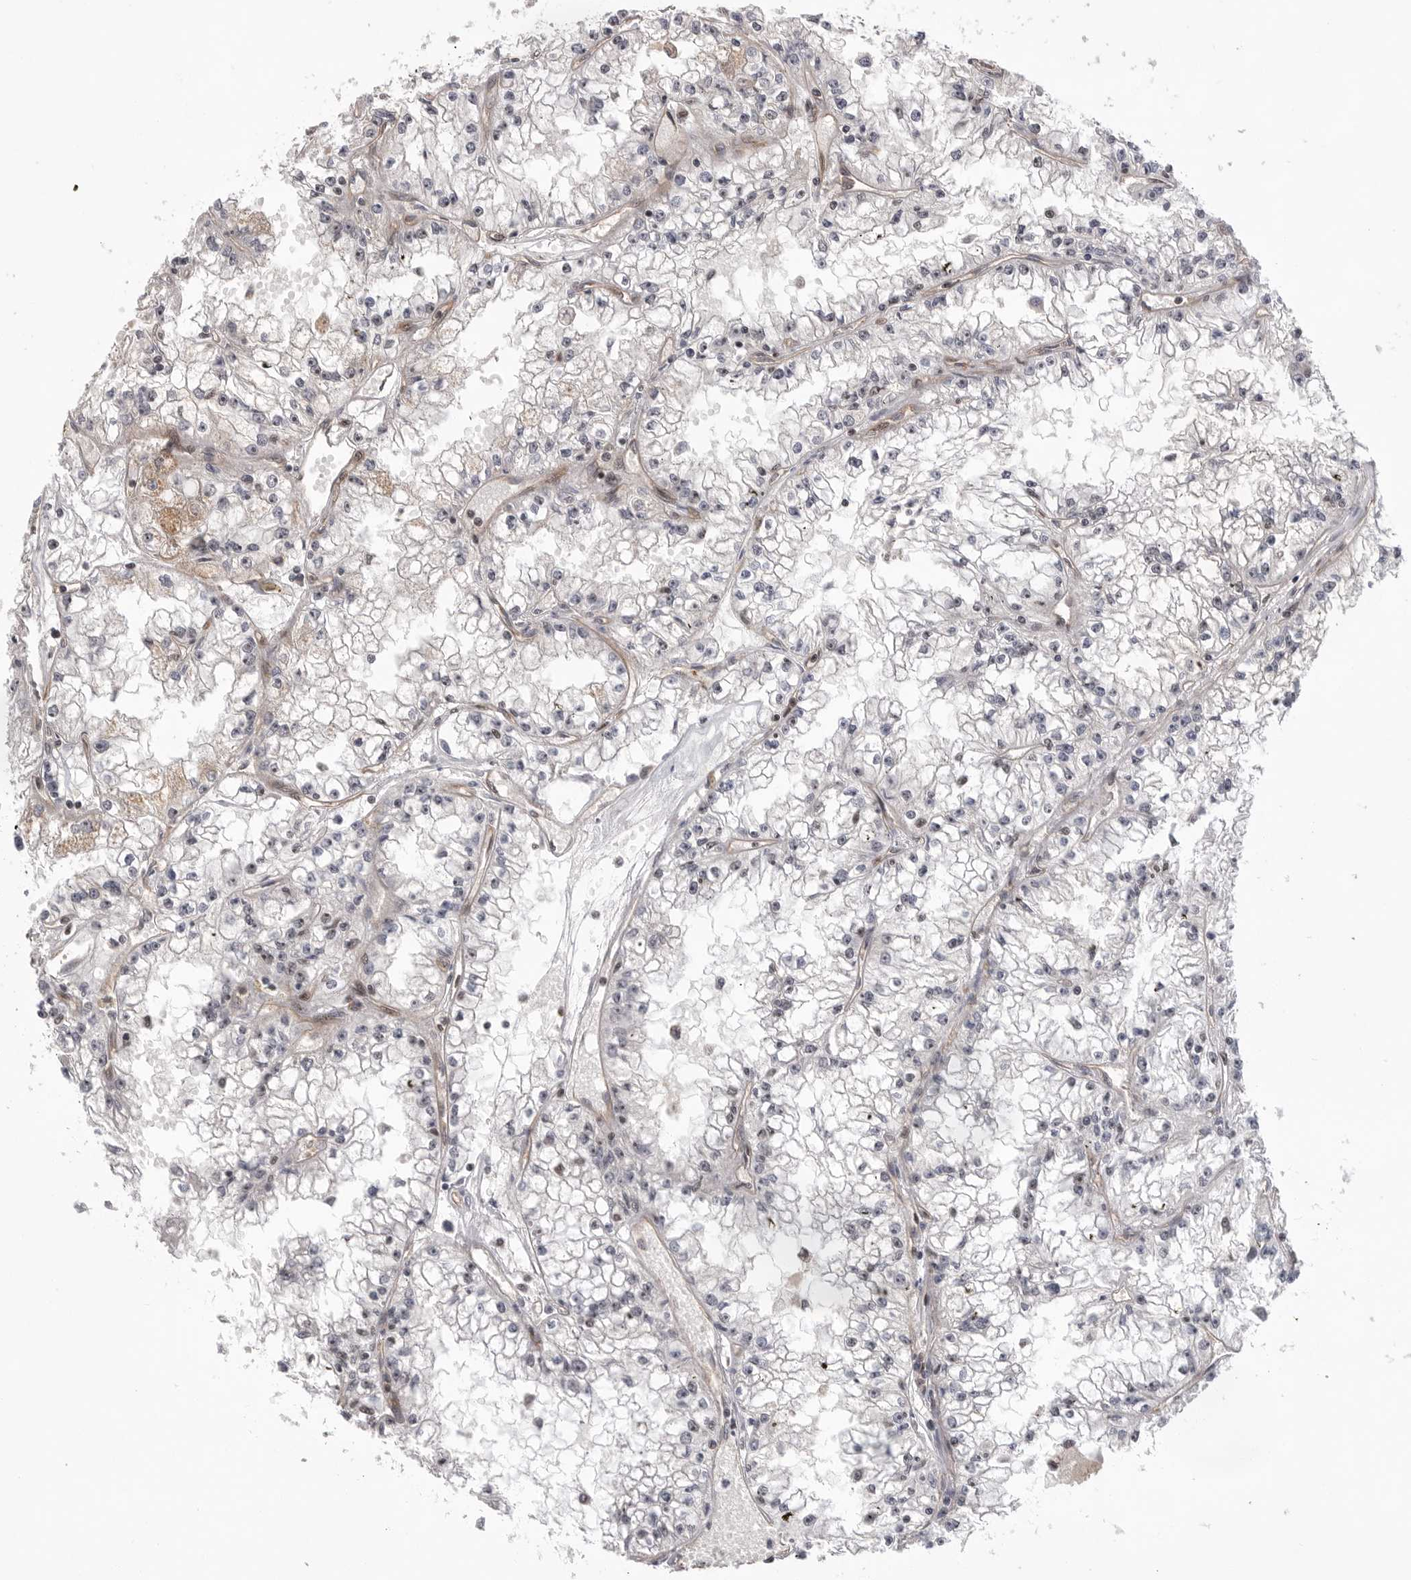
{"staining": {"intensity": "negative", "quantity": "none", "location": "none"}, "tissue": "renal cancer", "cell_type": "Tumor cells", "image_type": "cancer", "snomed": [{"axis": "morphology", "description": "Adenocarcinoma, NOS"}, {"axis": "topography", "description": "Kidney"}], "caption": "A histopathology image of human adenocarcinoma (renal) is negative for staining in tumor cells.", "gene": "PPP1R8", "patient": {"sex": "male", "age": 56}}